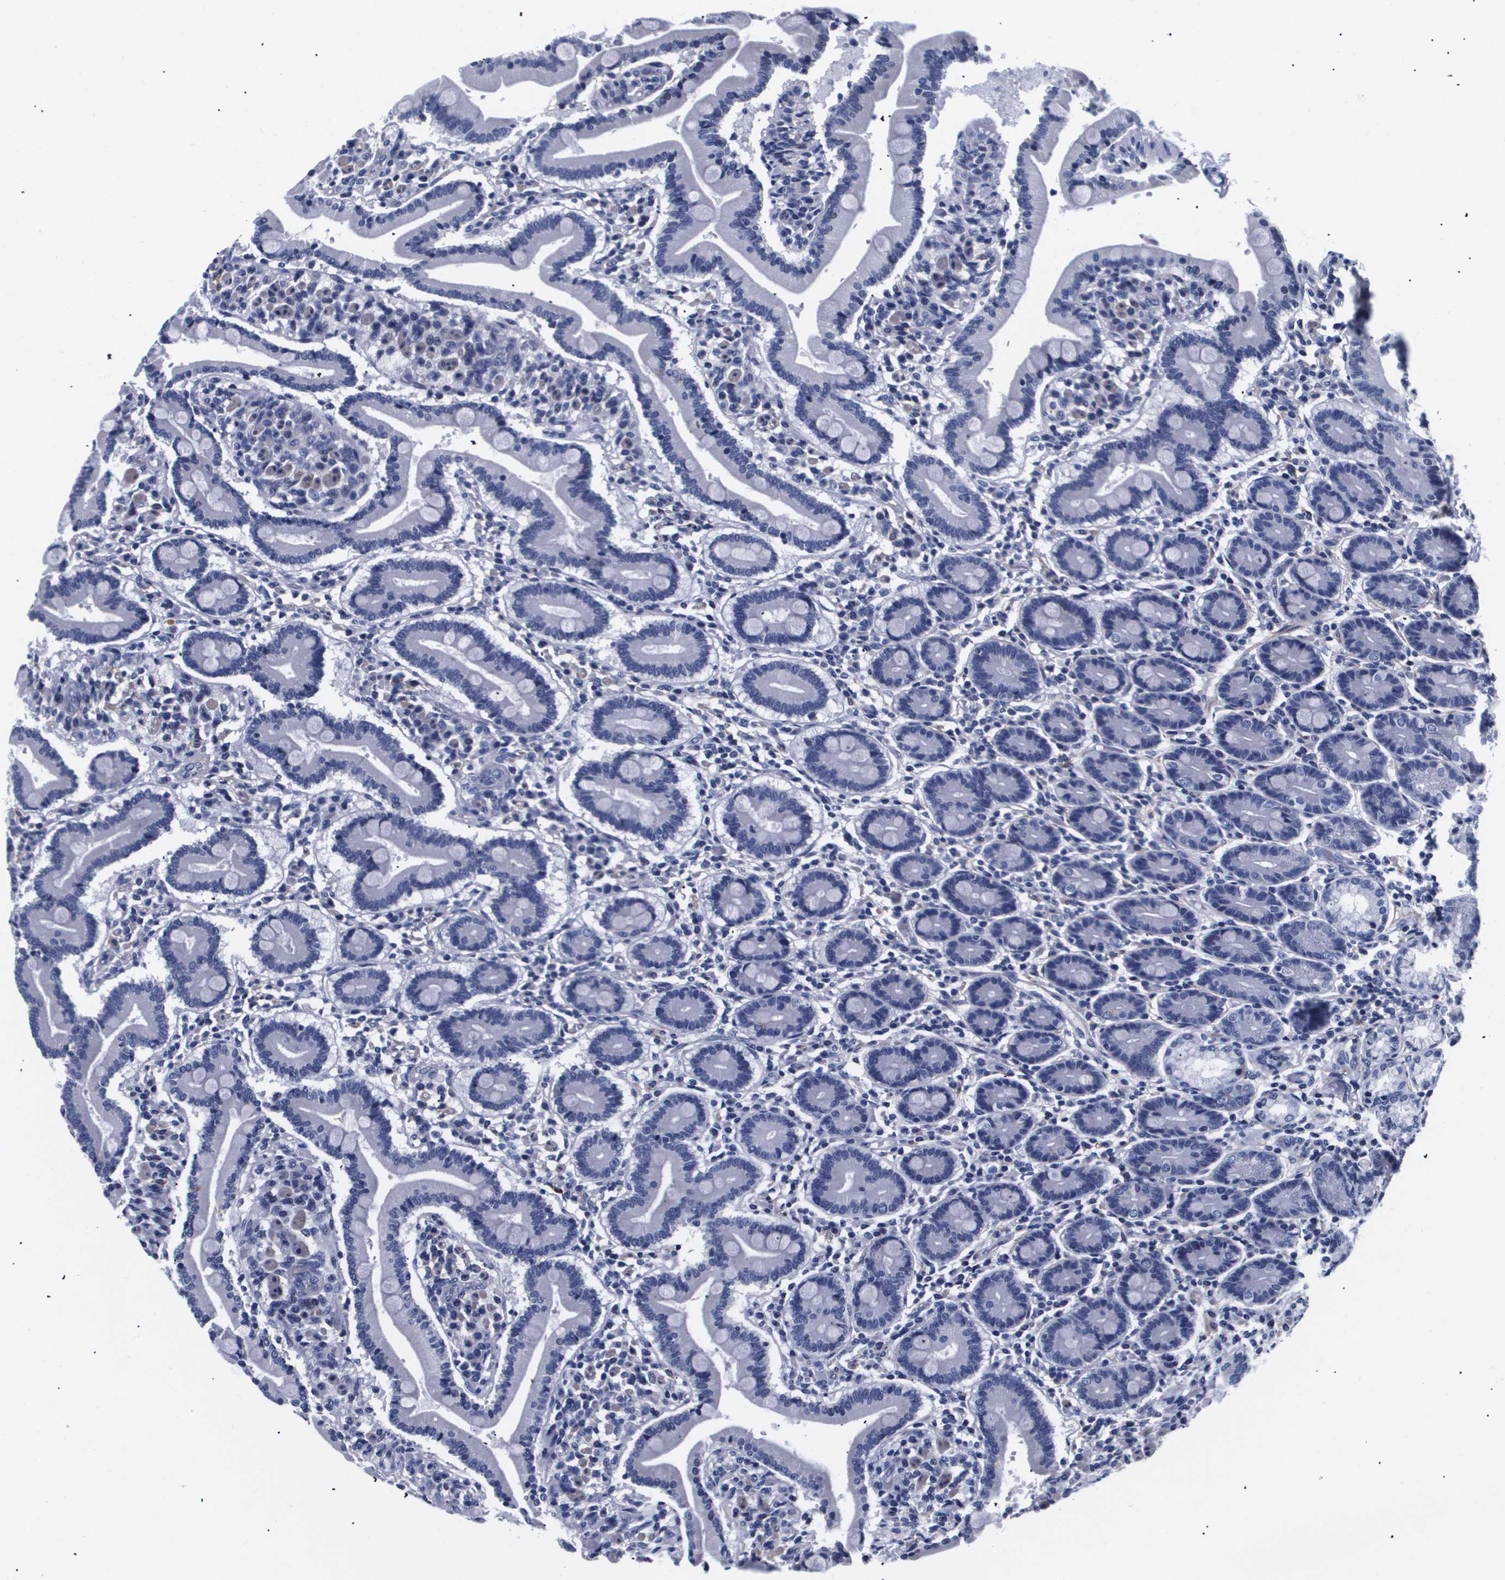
{"staining": {"intensity": "negative", "quantity": "none", "location": "none"}, "tissue": "duodenum", "cell_type": "Glandular cells", "image_type": "normal", "snomed": [{"axis": "morphology", "description": "Normal tissue, NOS"}, {"axis": "topography", "description": "Duodenum"}], "caption": "DAB (3,3'-diaminobenzidine) immunohistochemical staining of benign duodenum demonstrates no significant staining in glandular cells. (DAB (3,3'-diaminobenzidine) immunohistochemistry, high magnification).", "gene": "SHD", "patient": {"sex": "male", "age": 54}}